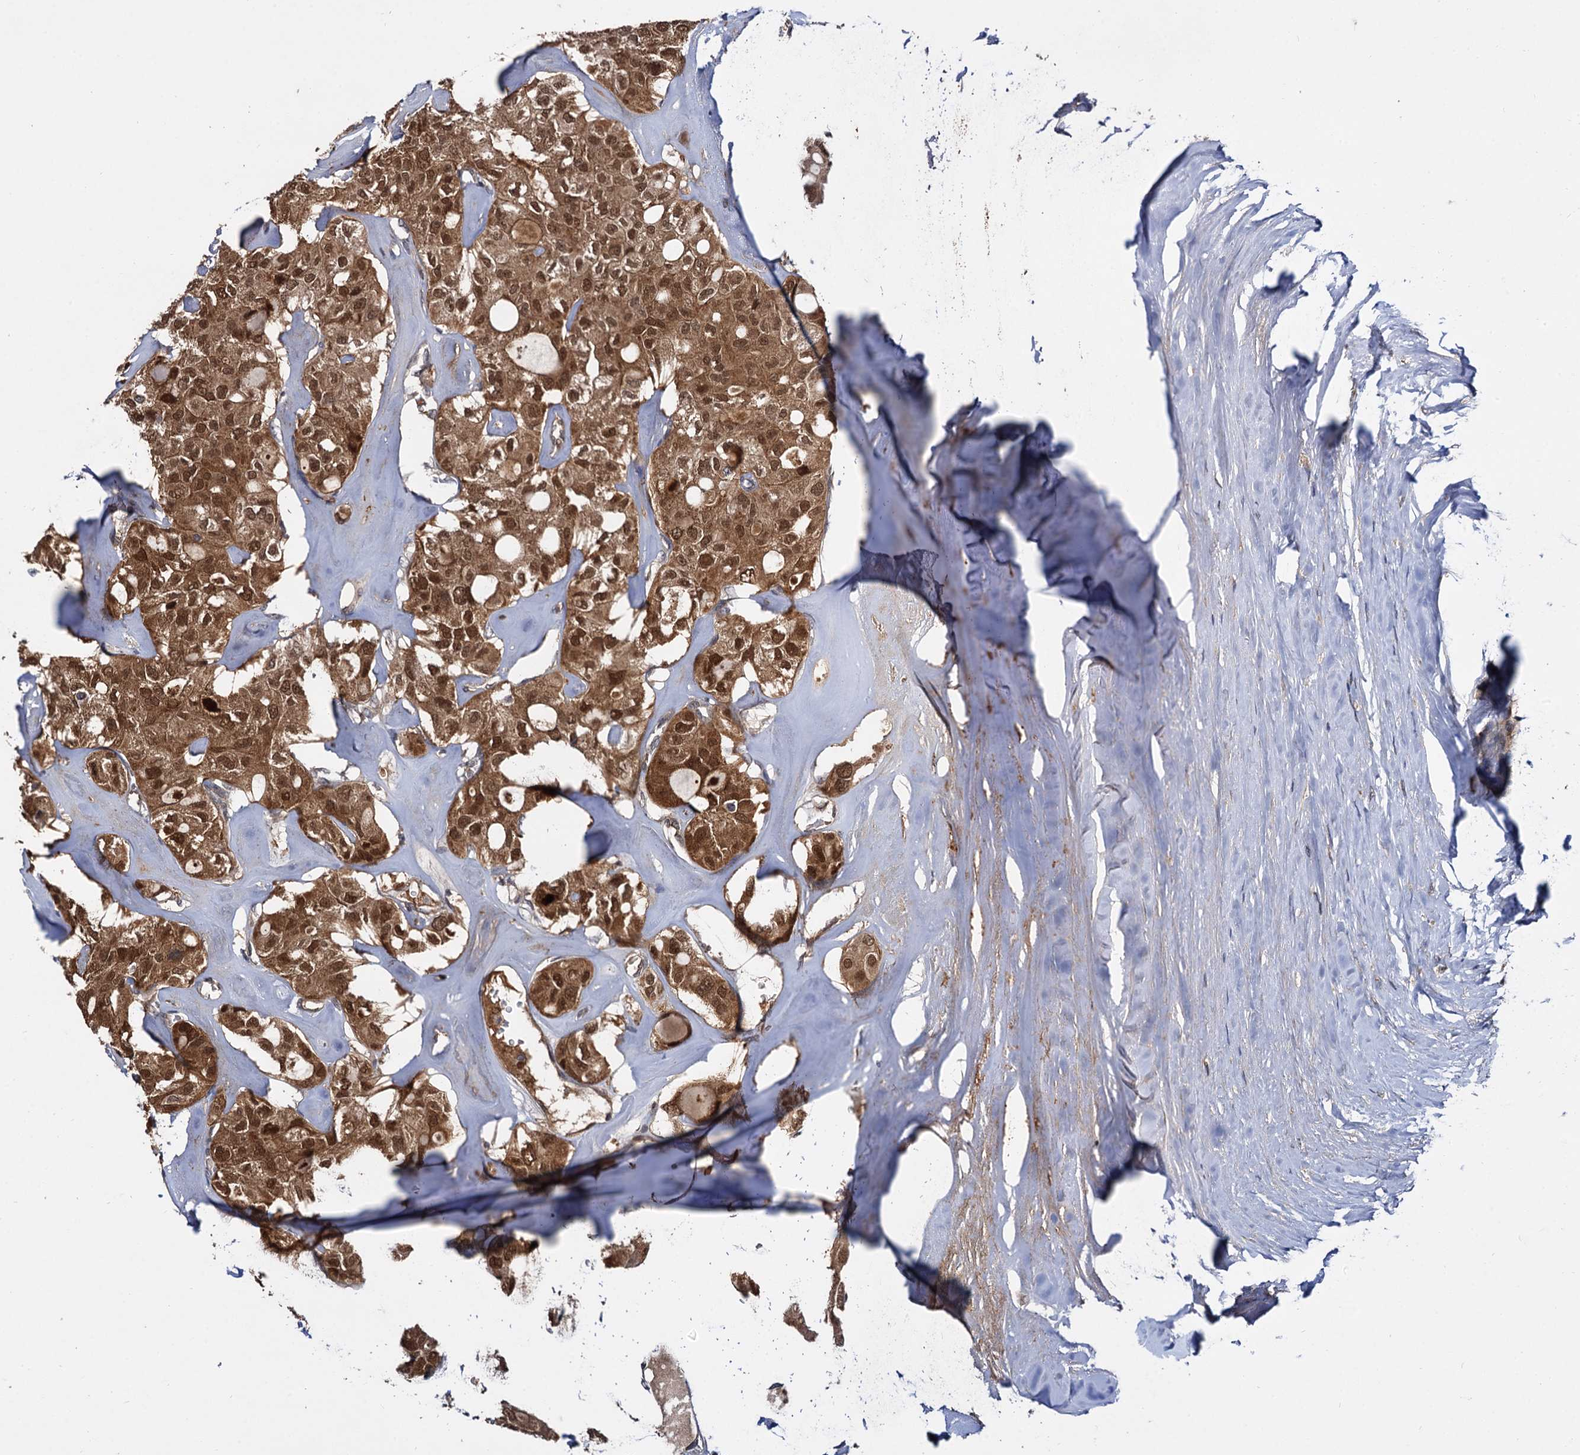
{"staining": {"intensity": "strong", "quantity": ">75%", "location": "cytoplasmic/membranous,nuclear"}, "tissue": "thyroid cancer", "cell_type": "Tumor cells", "image_type": "cancer", "snomed": [{"axis": "morphology", "description": "Follicular adenoma carcinoma, NOS"}, {"axis": "topography", "description": "Thyroid gland"}], "caption": "The immunohistochemical stain labels strong cytoplasmic/membranous and nuclear staining in tumor cells of thyroid cancer tissue. The protein is shown in brown color, while the nuclei are stained blue.", "gene": "SELENOP", "patient": {"sex": "male", "age": 75}}